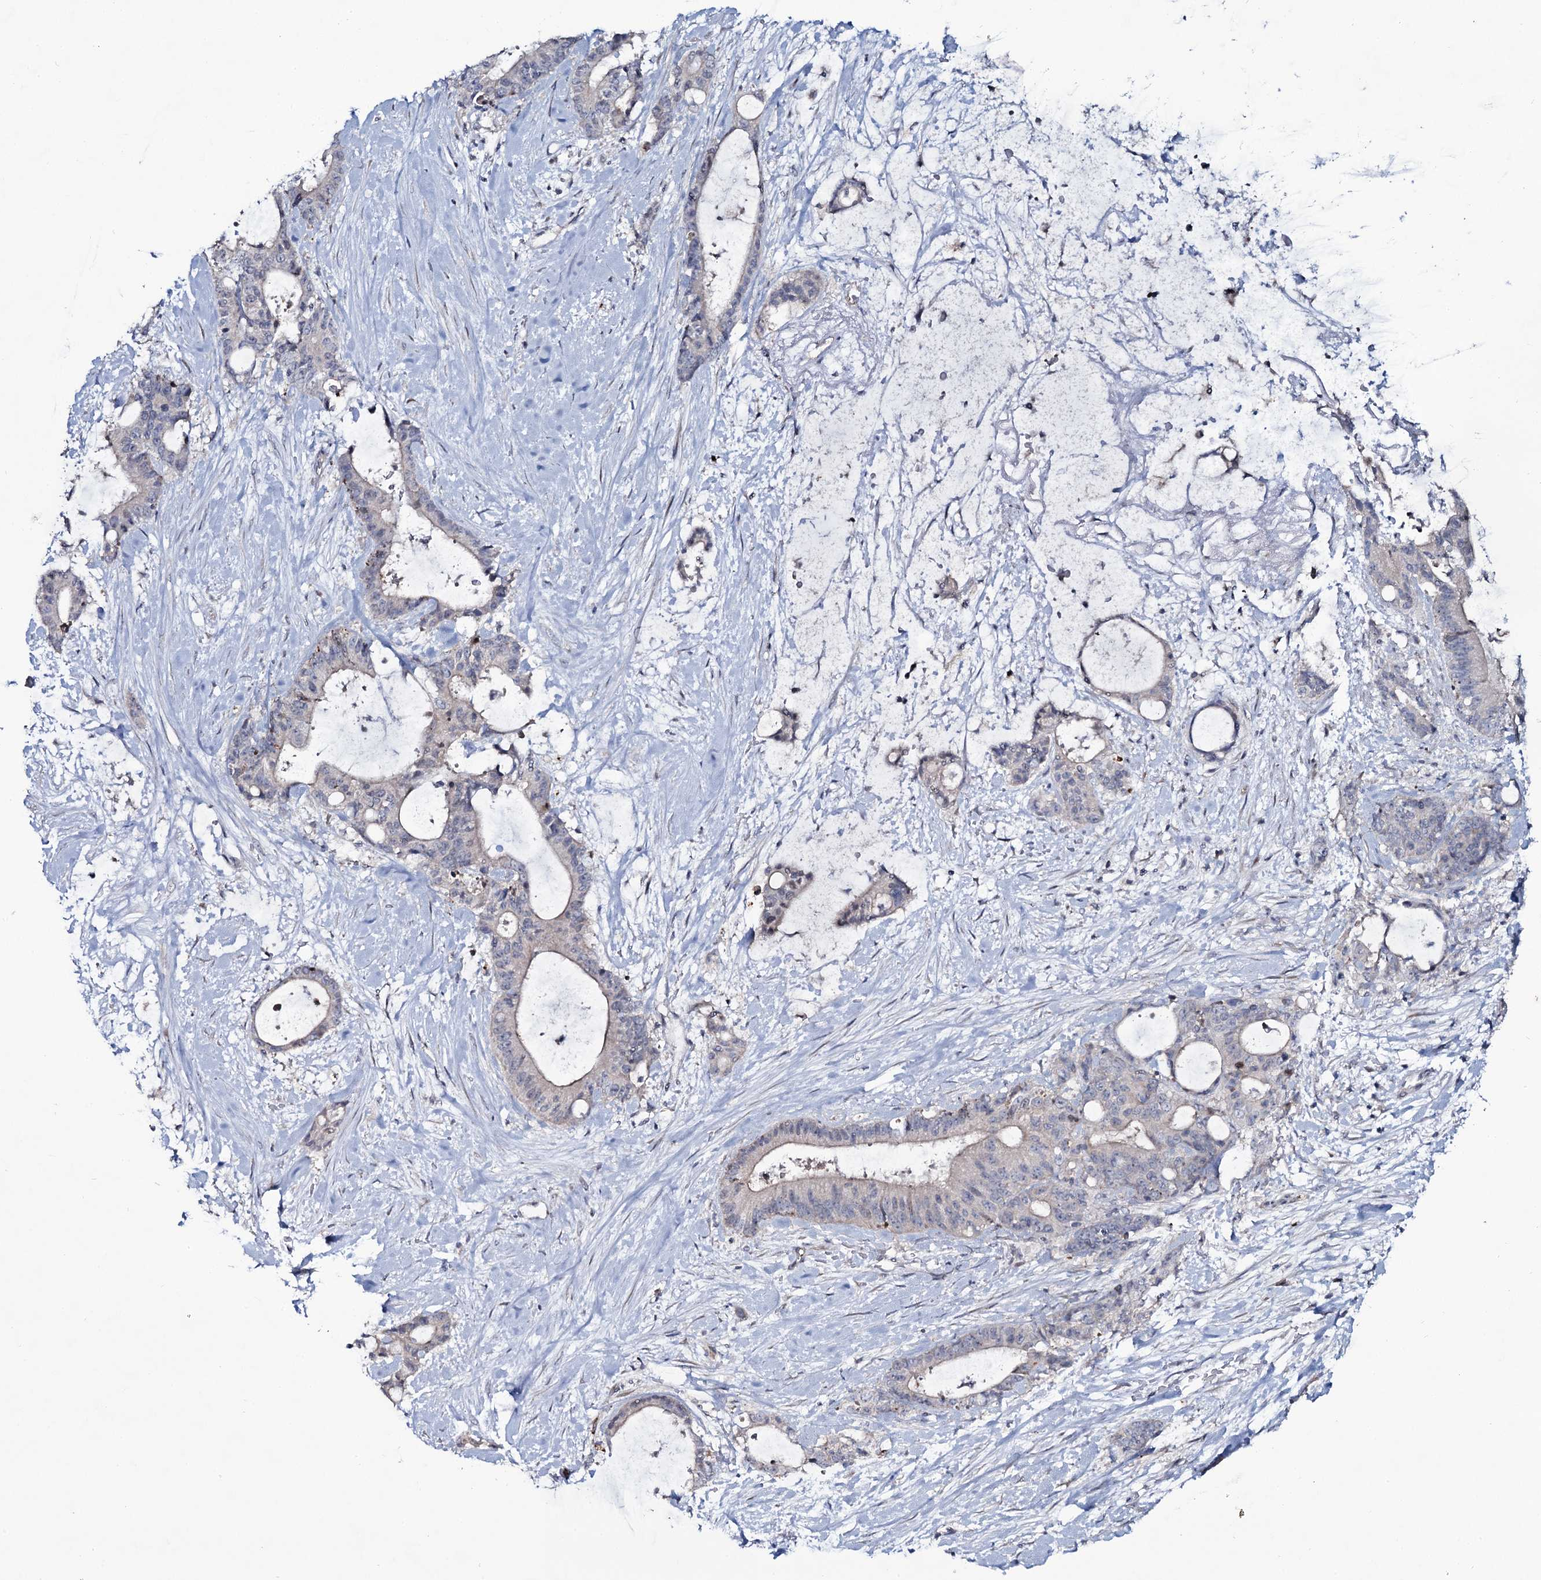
{"staining": {"intensity": "negative", "quantity": "none", "location": "none"}, "tissue": "liver cancer", "cell_type": "Tumor cells", "image_type": "cancer", "snomed": [{"axis": "morphology", "description": "Normal tissue, NOS"}, {"axis": "morphology", "description": "Cholangiocarcinoma"}, {"axis": "topography", "description": "Liver"}, {"axis": "topography", "description": "Peripheral nerve tissue"}], "caption": "A histopathology image of human liver cancer (cholangiocarcinoma) is negative for staining in tumor cells.", "gene": "SNAP23", "patient": {"sex": "female", "age": 73}}